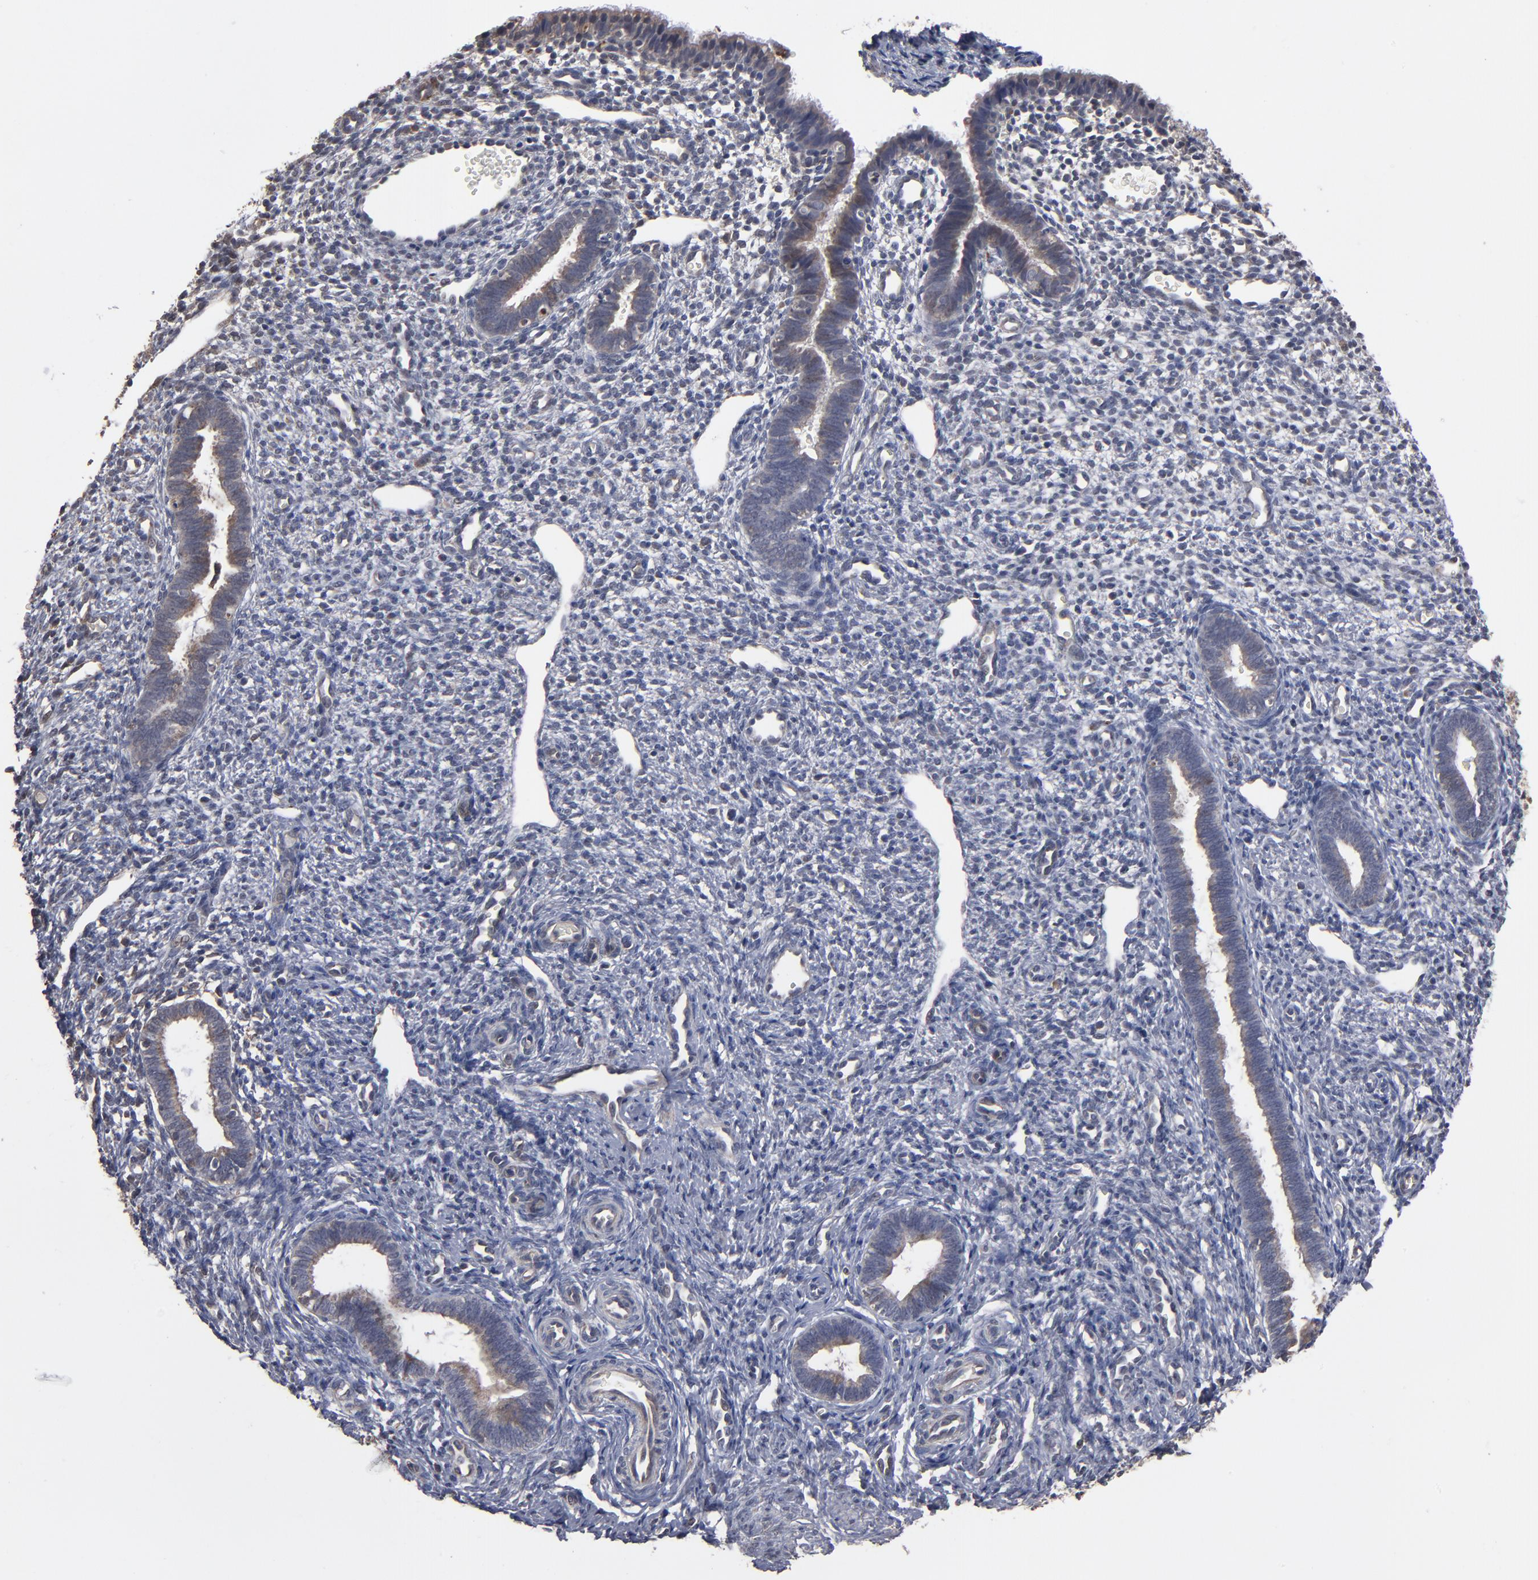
{"staining": {"intensity": "moderate", "quantity": "<25%", "location": "cytoplasmic/membranous"}, "tissue": "endometrium", "cell_type": "Cells in endometrial stroma", "image_type": "normal", "snomed": [{"axis": "morphology", "description": "Normal tissue, NOS"}, {"axis": "topography", "description": "Endometrium"}], "caption": "This histopathology image exhibits benign endometrium stained with immunohistochemistry to label a protein in brown. The cytoplasmic/membranous of cells in endometrial stroma show moderate positivity for the protein. Nuclei are counter-stained blue.", "gene": "MIPOL1", "patient": {"sex": "female", "age": 27}}